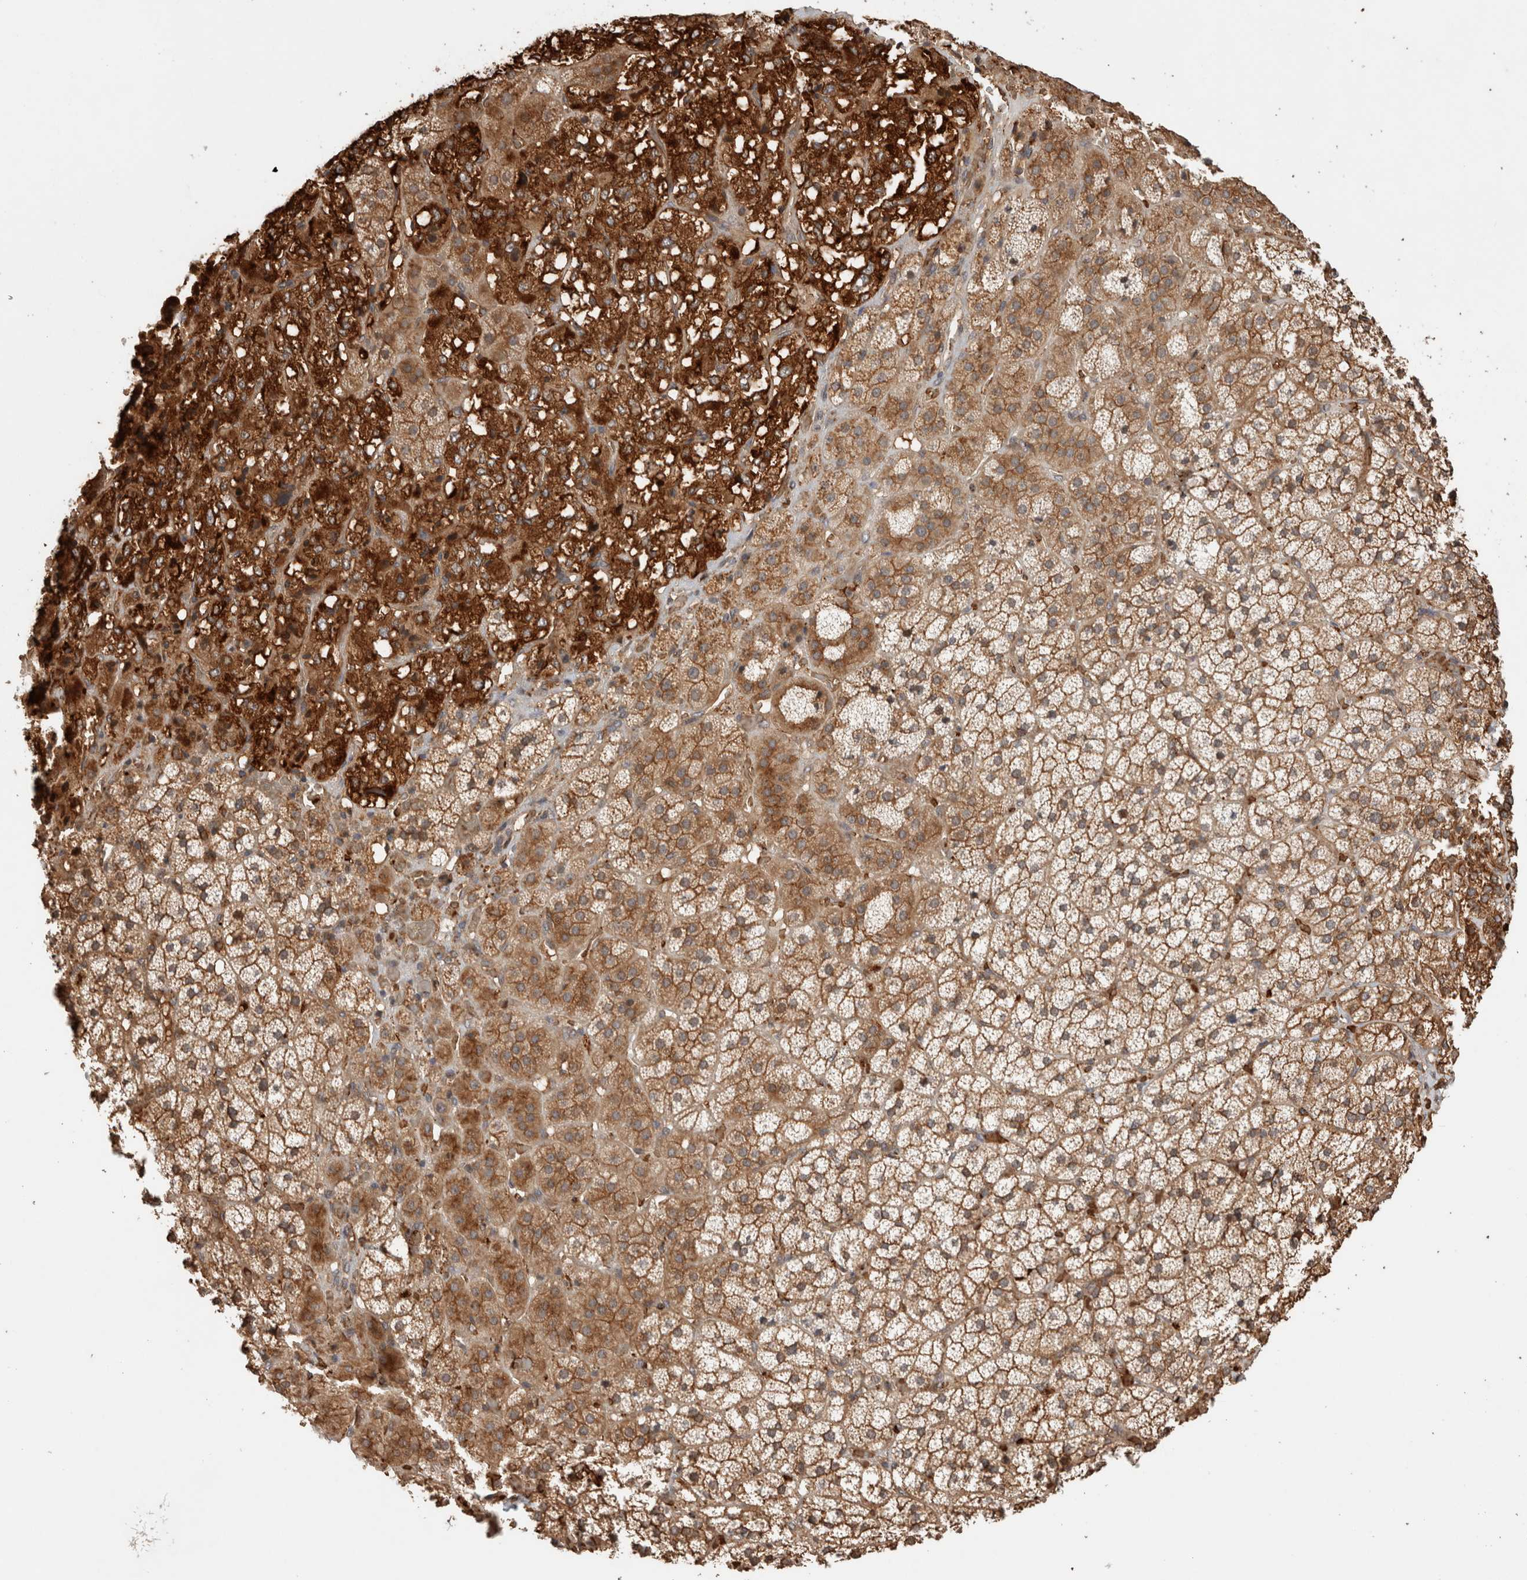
{"staining": {"intensity": "strong", "quantity": ">75%", "location": "cytoplasmic/membranous"}, "tissue": "adrenal gland", "cell_type": "Glandular cells", "image_type": "normal", "snomed": [{"axis": "morphology", "description": "Normal tissue, NOS"}, {"axis": "topography", "description": "Adrenal gland"}], "caption": "Immunohistochemical staining of normal human adrenal gland demonstrates high levels of strong cytoplasmic/membranous staining in about >75% of glandular cells.", "gene": "OTUD6B", "patient": {"sex": "female", "age": 44}}